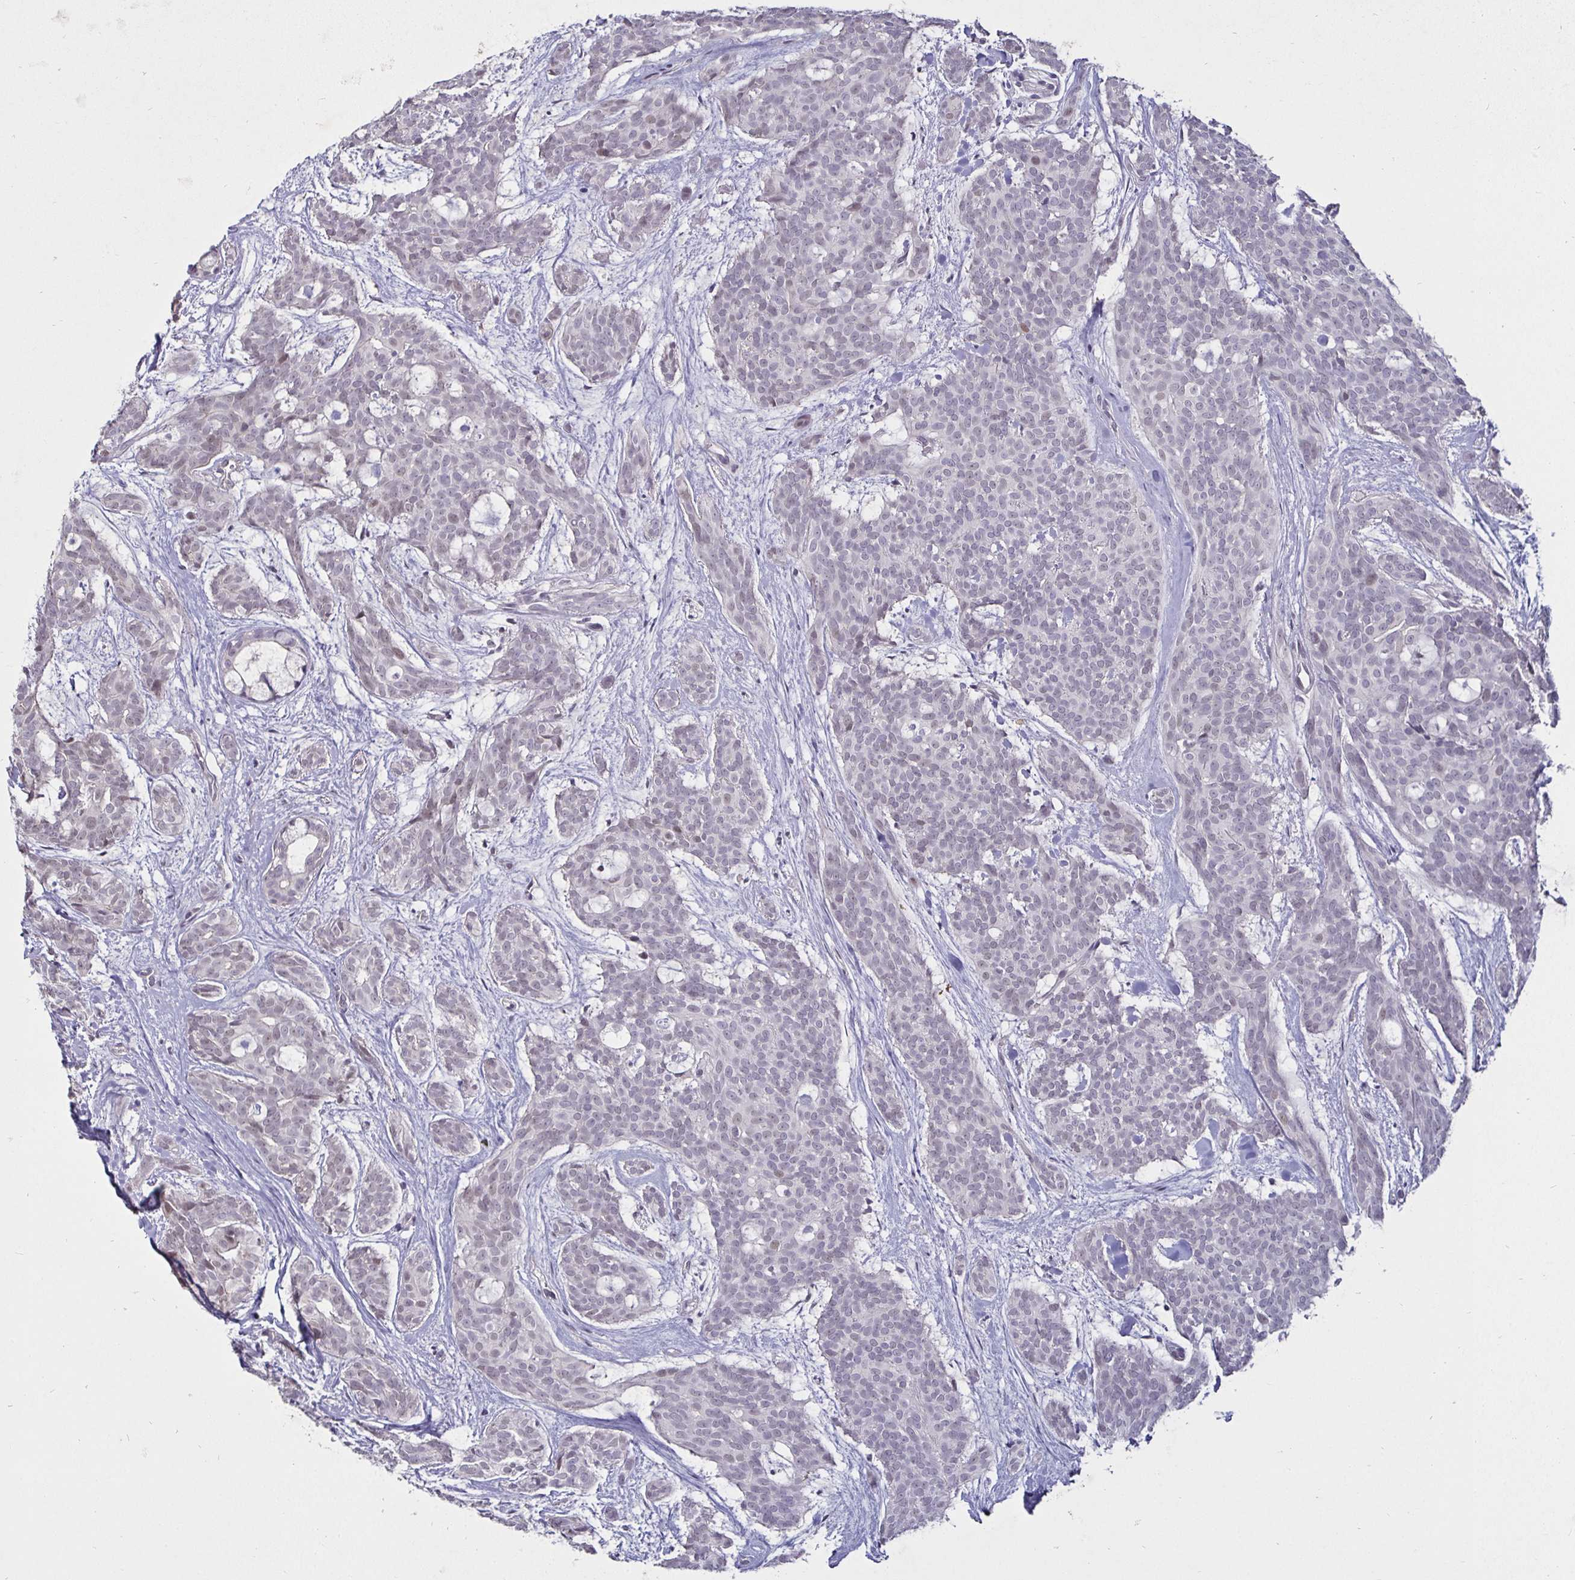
{"staining": {"intensity": "negative", "quantity": "none", "location": "none"}, "tissue": "head and neck cancer", "cell_type": "Tumor cells", "image_type": "cancer", "snomed": [{"axis": "morphology", "description": "Adenocarcinoma, NOS"}, {"axis": "topography", "description": "Head-Neck"}], "caption": "Micrograph shows no significant protein staining in tumor cells of head and neck cancer (adenocarcinoma).", "gene": "MLH1", "patient": {"sex": "male", "age": 66}}